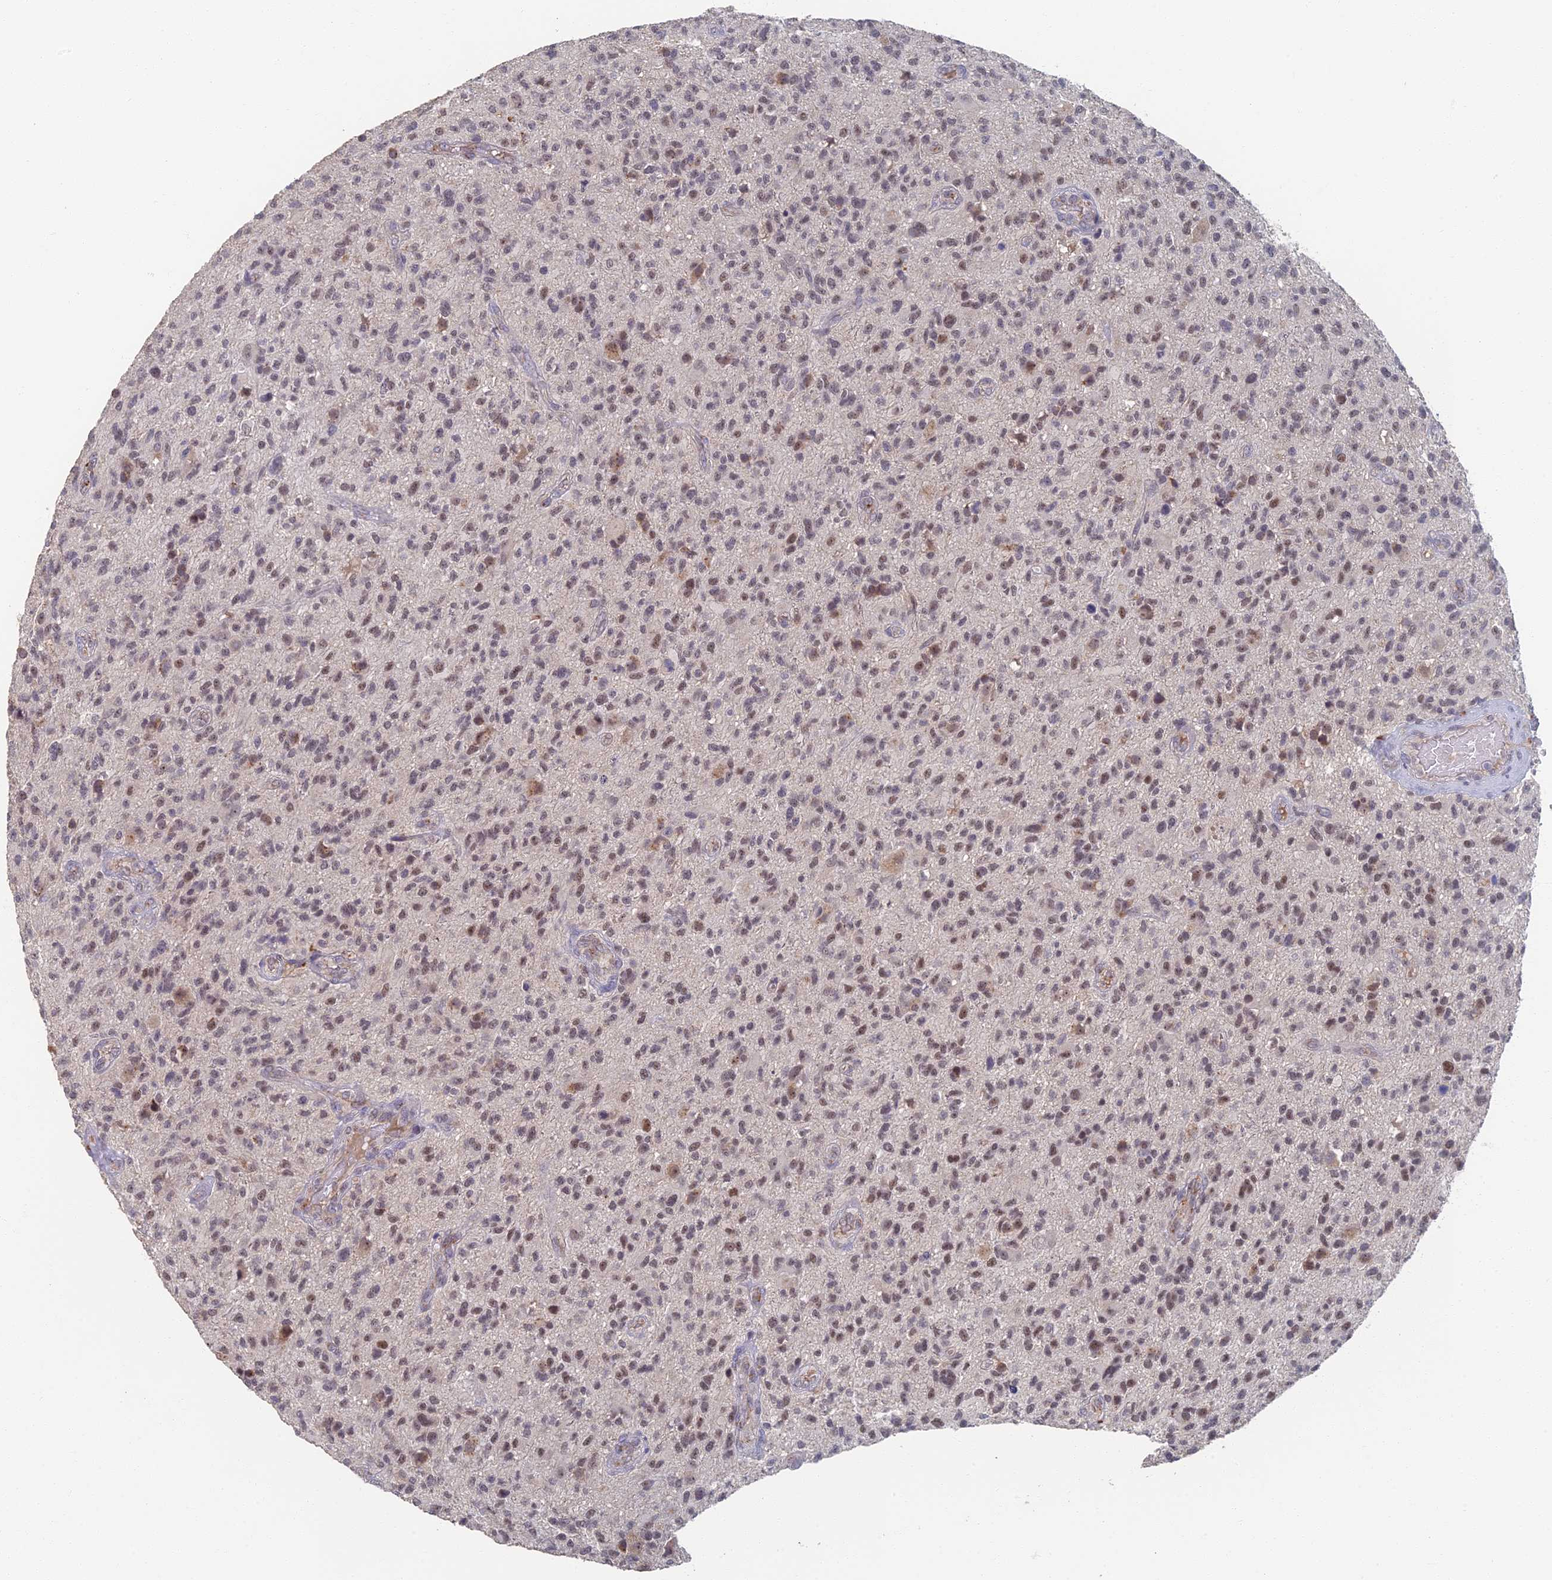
{"staining": {"intensity": "weak", "quantity": ">75%", "location": "nuclear"}, "tissue": "glioma", "cell_type": "Tumor cells", "image_type": "cancer", "snomed": [{"axis": "morphology", "description": "Glioma, malignant, High grade"}, {"axis": "topography", "description": "Brain"}], "caption": "Immunohistochemistry micrograph of neoplastic tissue: human glioma stained using immunohistochemistry demonstrates low levels of weak protein expression localized specifically in the nuclear of tumor cells, appearing as a nuclear brown color.", "gene": "GPATCH1", "patient": {"sex": "male", "age": 47}}